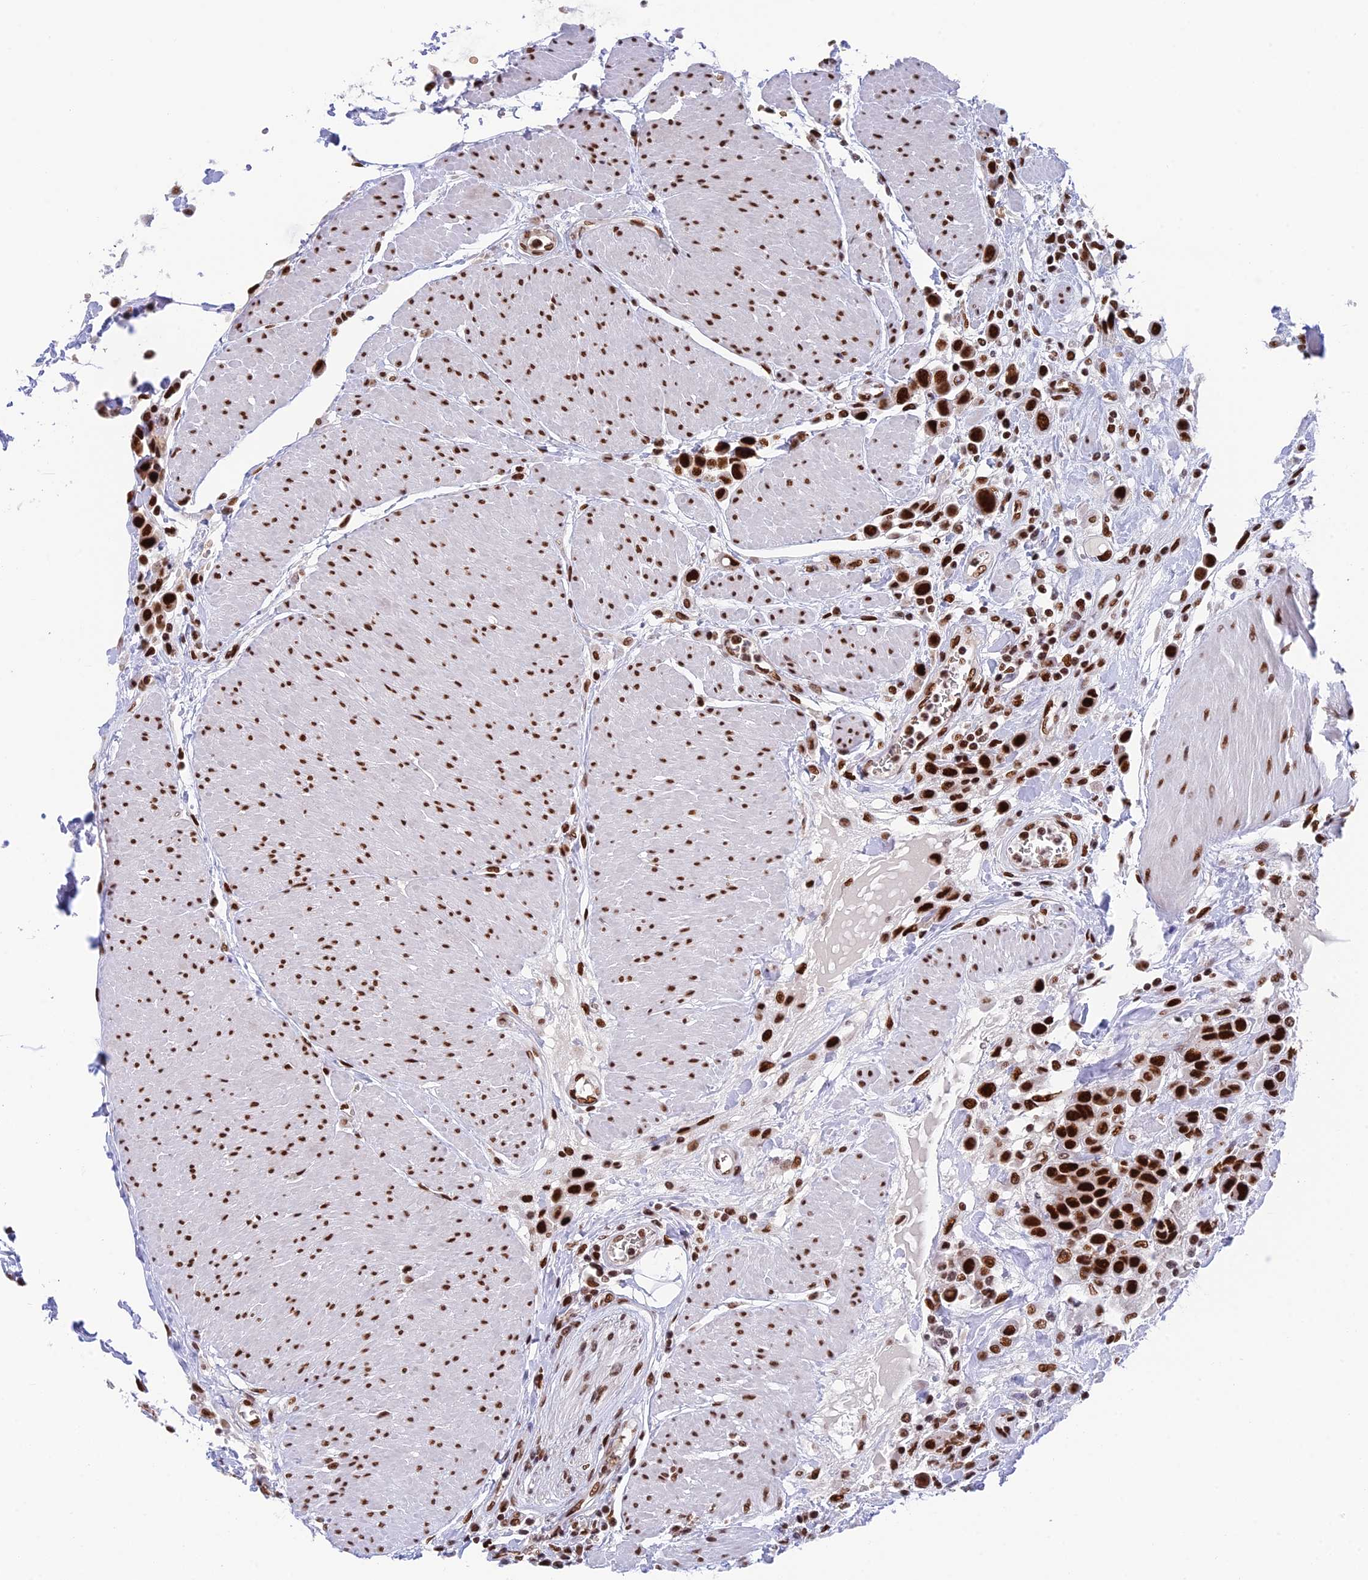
{"staining": {"intensity": "strong", "quantity": ">75%", "location": "nuclear"}, "tissue": "urothelial cancer", "cell_type": "Tumor cells", "image_type": "cancer", "snomed": [{"axis": "morphology", "description": "Urothelial carcinoma, High grade"}, {"axis": "topography", "description": "Urinary bladder"}], "caption": "High-magnification brightfield microscopy of urothelial carcinoma (high-grade) stained with DAB (3,3'-diaminobenzidine) (brown) and counterstained with hematoxylin (blue). tumor cells exhibit strong nuclear staining is seen in approximately>75% of cells.", "gene": "EEF1AKMT3", "patient": {"sex": "male", "age": 50}}